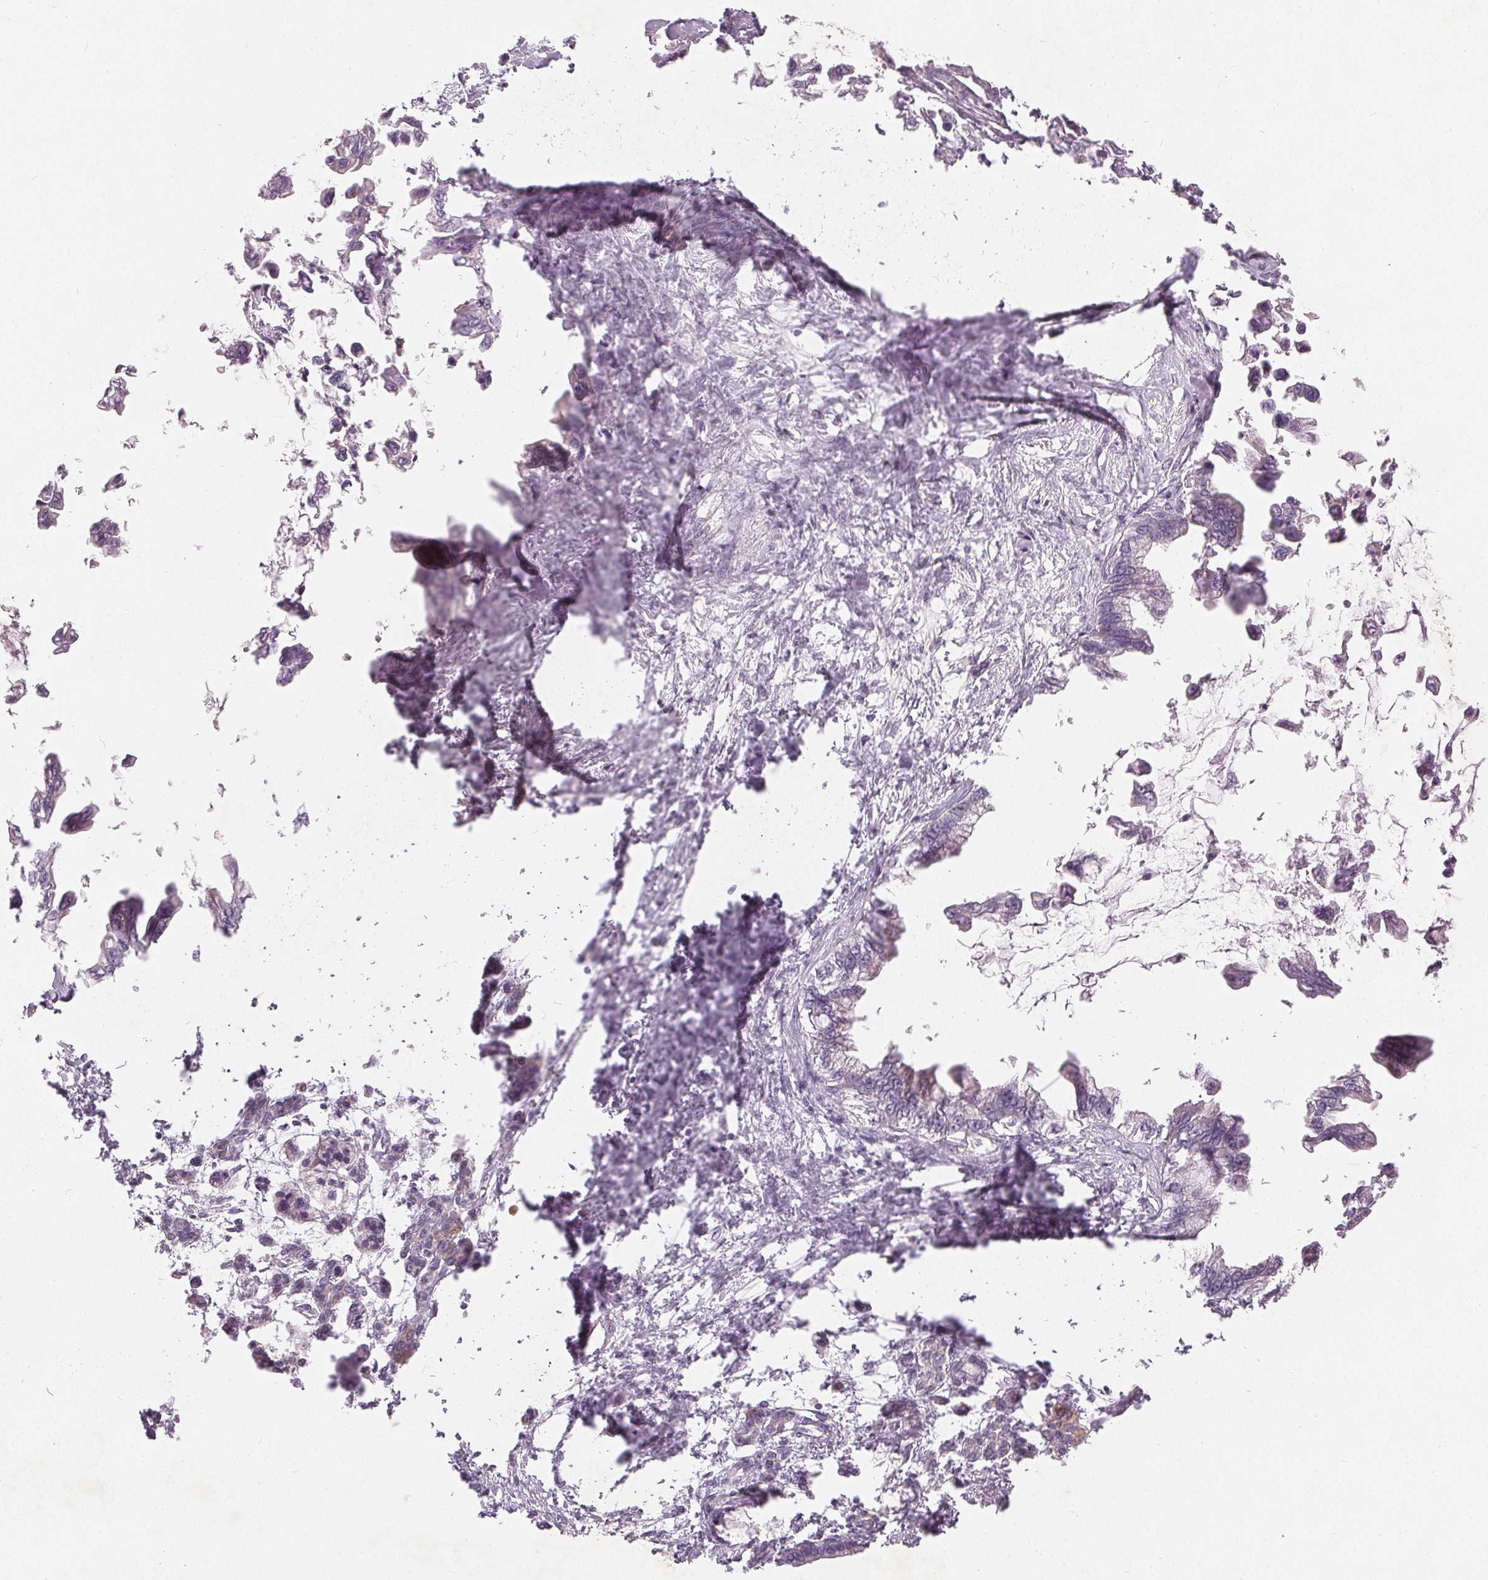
{"staining": {"intensity": "negative", "quantity": "none", "location": "none"}, "tissue": "pancreatic cancer", "cell_type": "Tumor cells", "image_type": "cancer", "snomed": [{"axis": "morphology", "description": "Adenocarcinoma, NOS"}, {"axis": "topography", "description": "Pancreas"}], "caption": "DAB immunohistochemical staining of human adenocarcinoma (pancreatic) demonstrates no significant expression in tumor cells.", "gene": "TRIM60", "patient": {"sex": "male", "age": 61}}